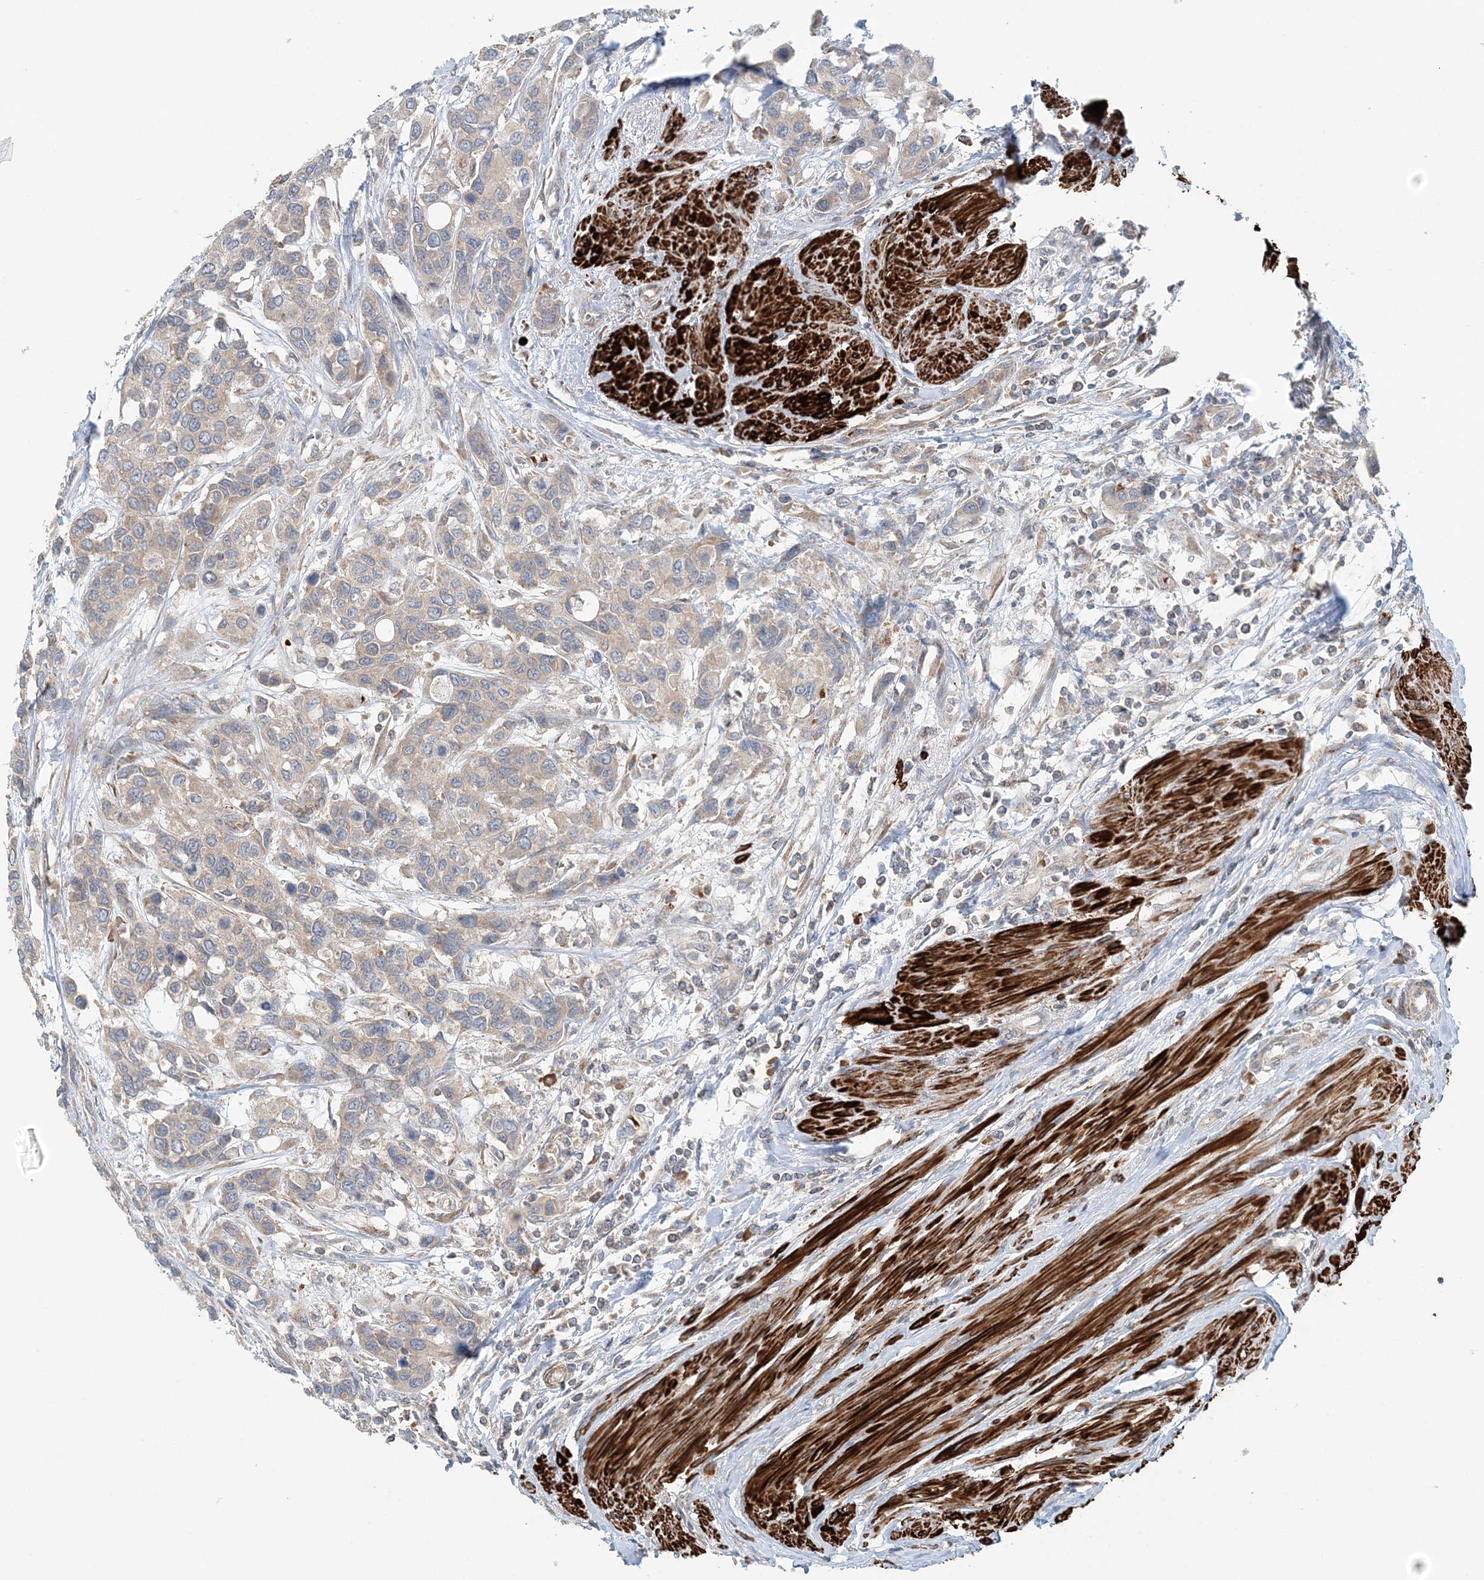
{"staining": {"intensity": "weak", "quantity": "<25%", "location": "cytoplasmic/membranous"}, "tissue": "urothelial cancer", "cell_type": "Tumor cells", "image_type": "cancer", "snomed": [{"axis": "morphology", "description": "Normal tissue, NOS"}, {"axis": "morphology", "description": "Urothelial carcinoma, High grade"}, {"axis": "topography", "description": "Vascular tissue"}, {"axis": "topography", "description": "Urinary bladder"}], "caption": "Photomicrograph shows no significant protein expression in tumor cells of urothelial carcinoma (high-grade).", "gene": "TTI1", "patient": {"sex": "female", "age": 56}}